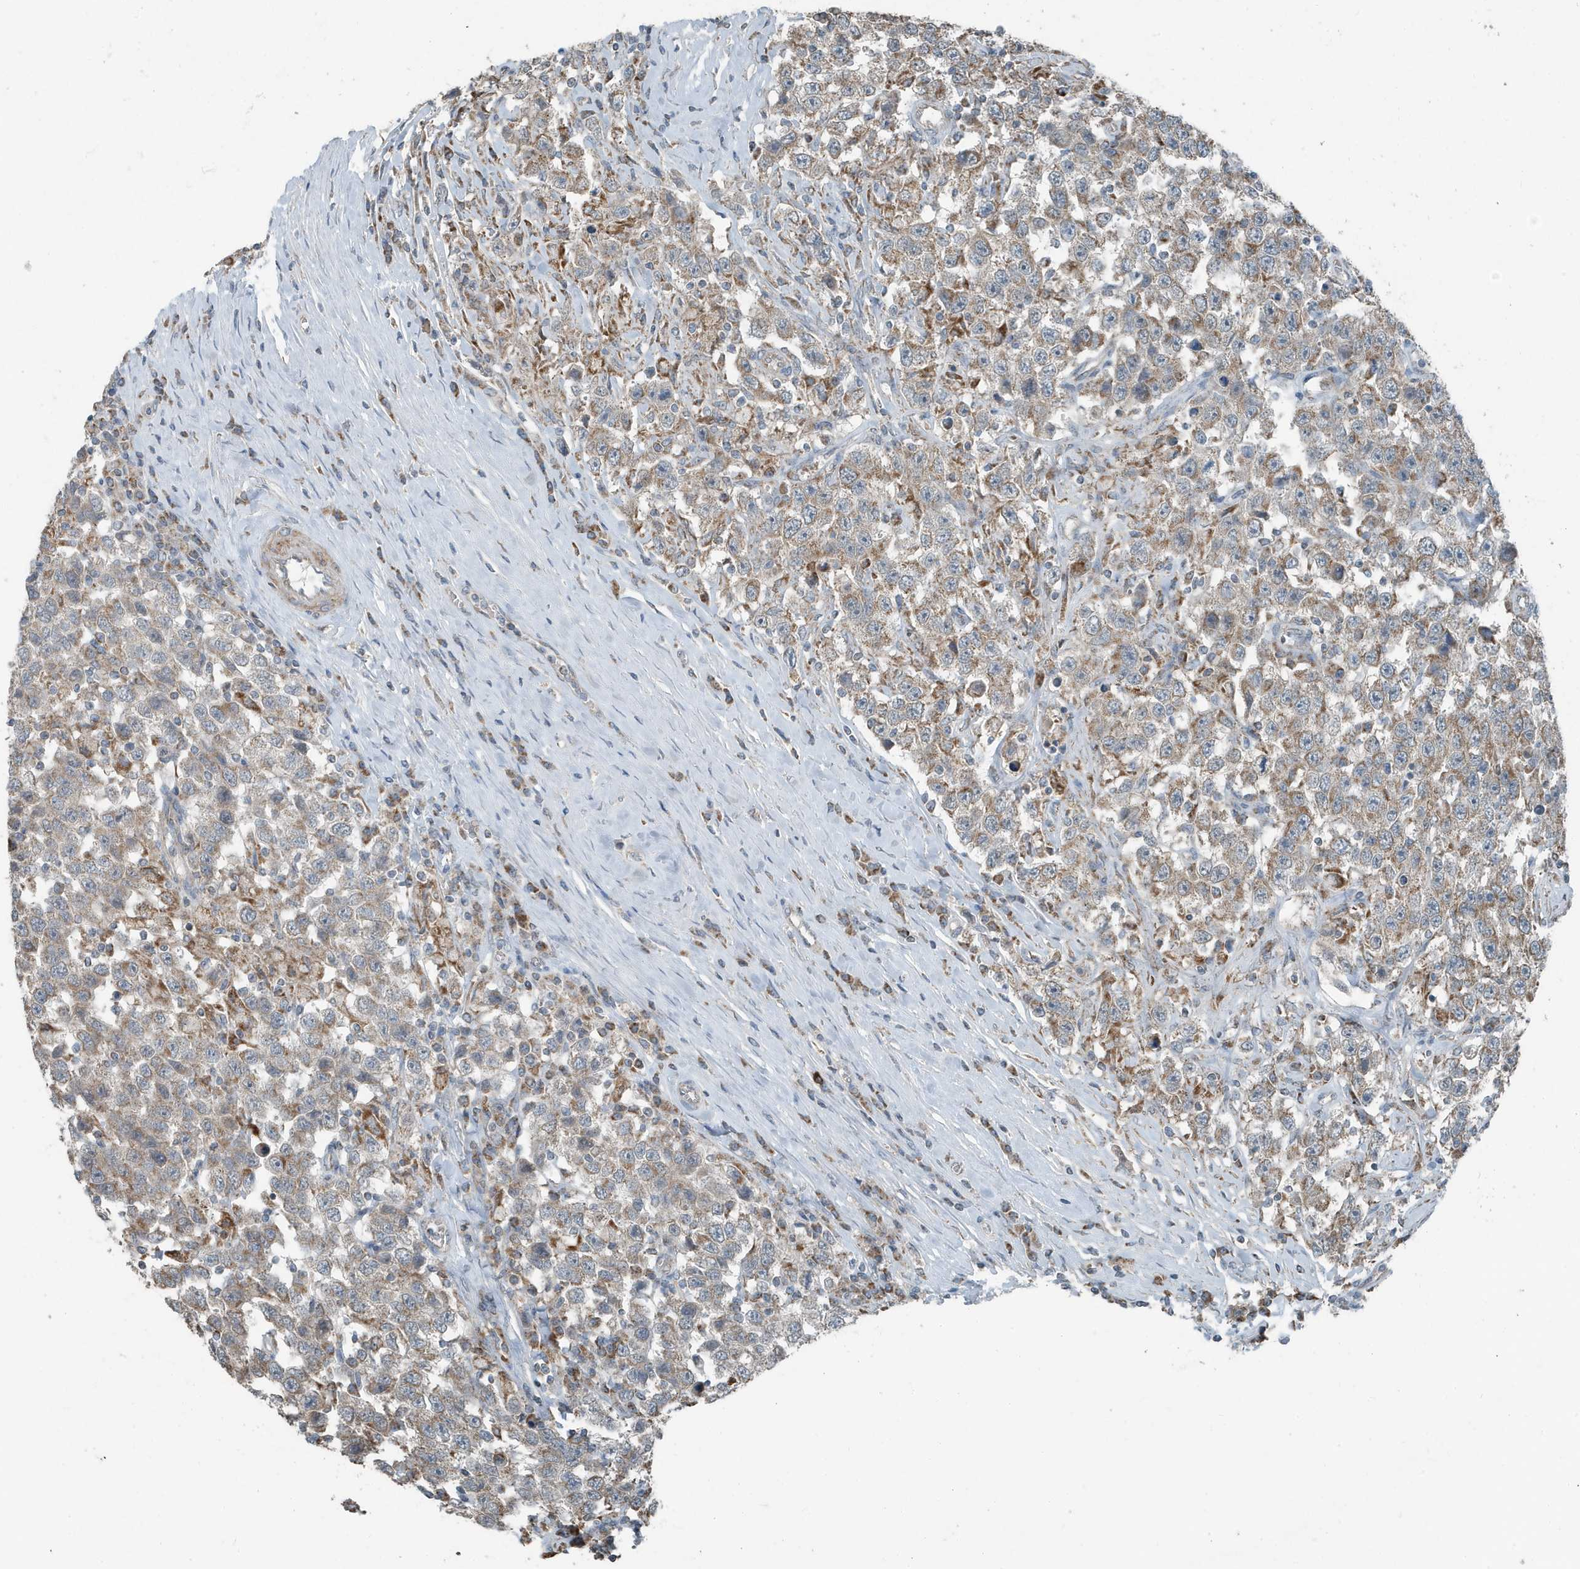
{"staining": {"intensity": "moderate", "quantity": ">75%", "location": "cytoplasmic/membranous"}, "tissue": "testis cancer", "cell_type": "Tumor cells", "image_type": "cancer", "snomed": [{"axis": "morphology", "description": "Seminoma, NOS"}, {"axis": "topography", "description": "Testis"}], "caption": "Testis cancer (seminoma) was stained to show a protein in brown. There is medium levels of moderate cytoplasmic/membranous staining in about >75% of tumor cells.", "gene": "MT-CYB", "patient": {"sex": "male", "age": 41}}